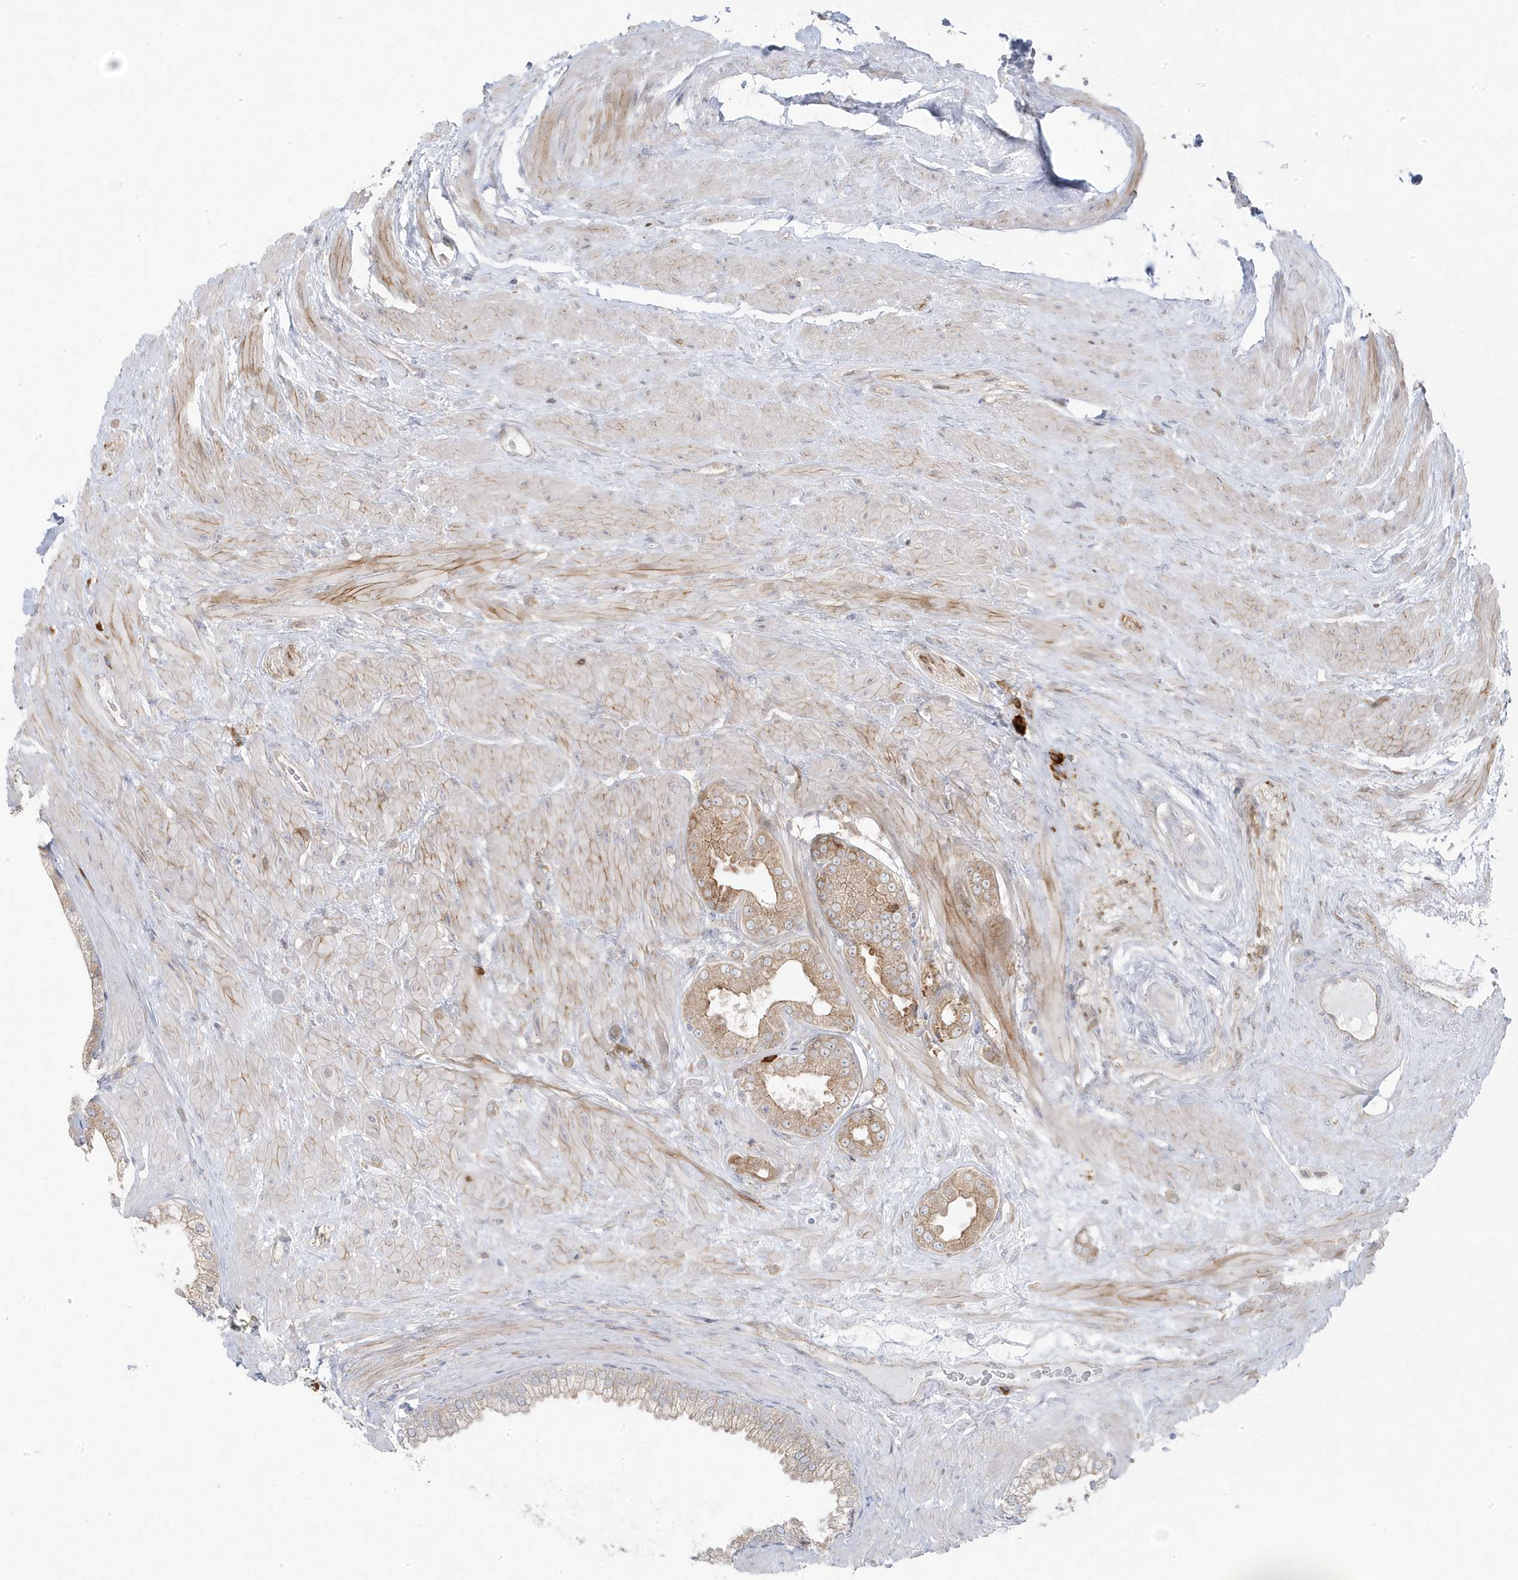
{"staining": {"intensity": "moderate", "quantity": ">75%", "location": "cytoplasmic/membranous"}, "tissue": "prostate cancer", "cell_type": "Tumor cells", "image_type": "cancer", "snomed": [{"axis": "morphology", "description": "Adenocarcinoma, Low grade"}, {"axis": "topography", "description": "Prostate"}], "caption": "IHC image of human prostate cancer (low-grade adenocarcinoma) stained for a protein (brown), which demonstrates medium levels of moderate cytoplasmic/membranous expression in approximately >75% of tumor cells.", "gene": "ZNF654", "patient": {"sex": "male", "age": 63}}